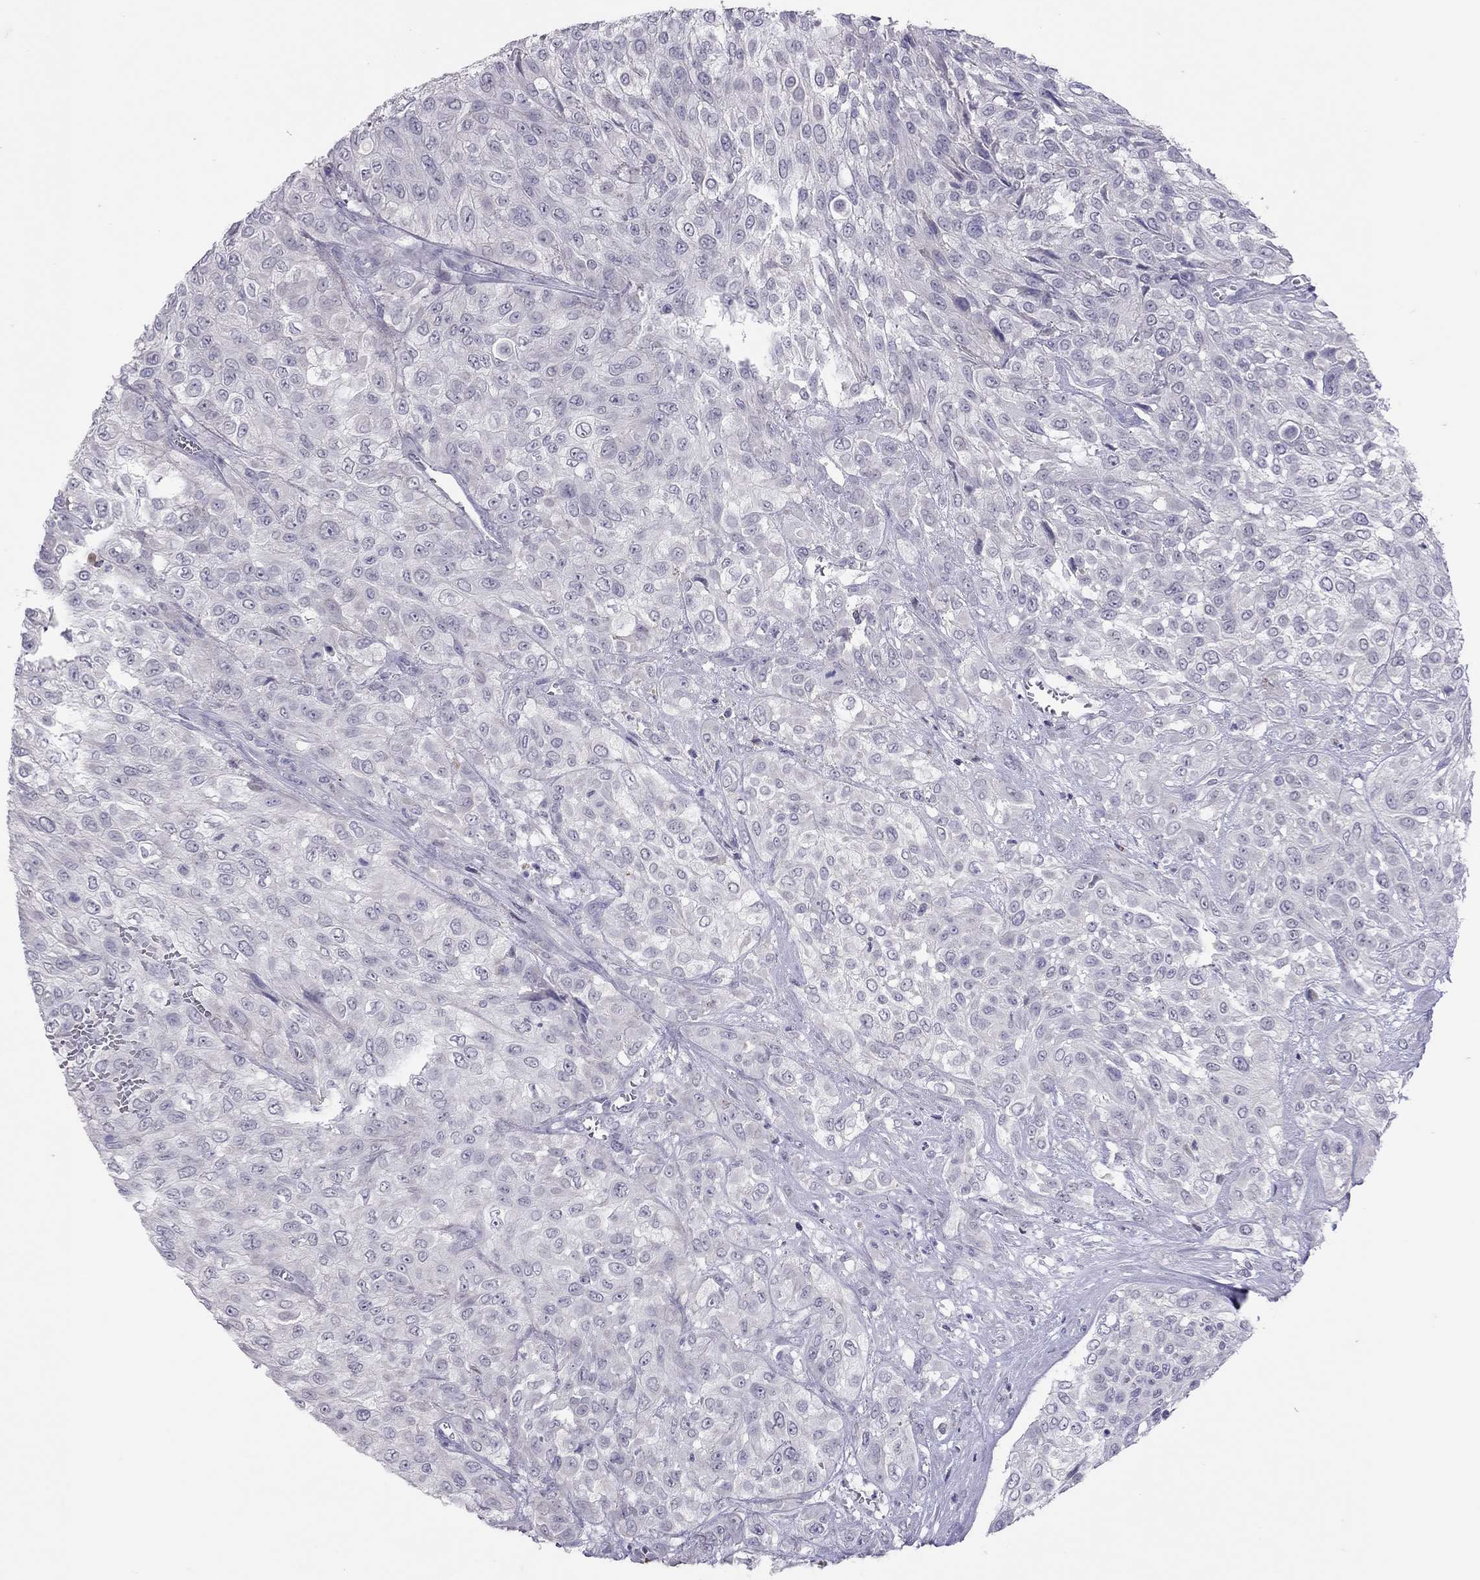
{"staining": {"intensity": "negative", "quantity": "none", "location": "none"}, "tissue": "urothelial cancer", "cell_type": "Tumor cells", "image_type": "cancer", "snomed": [{"axis": "morphology", "description": "Urothelial carcinoma, High grade"}, {"axis": "topography", "description": "Urinary bladder"}], "caption": "DAB immunohistochemical staining of urothelial cancer displays no significant staining in tumor cells. (Brightfield microscopy of DAB (3,3'-diaminobenzidine) IHC at high magnification).", "gene": "SLAMF1", "patient": {"sex": "male", "age": 57}}